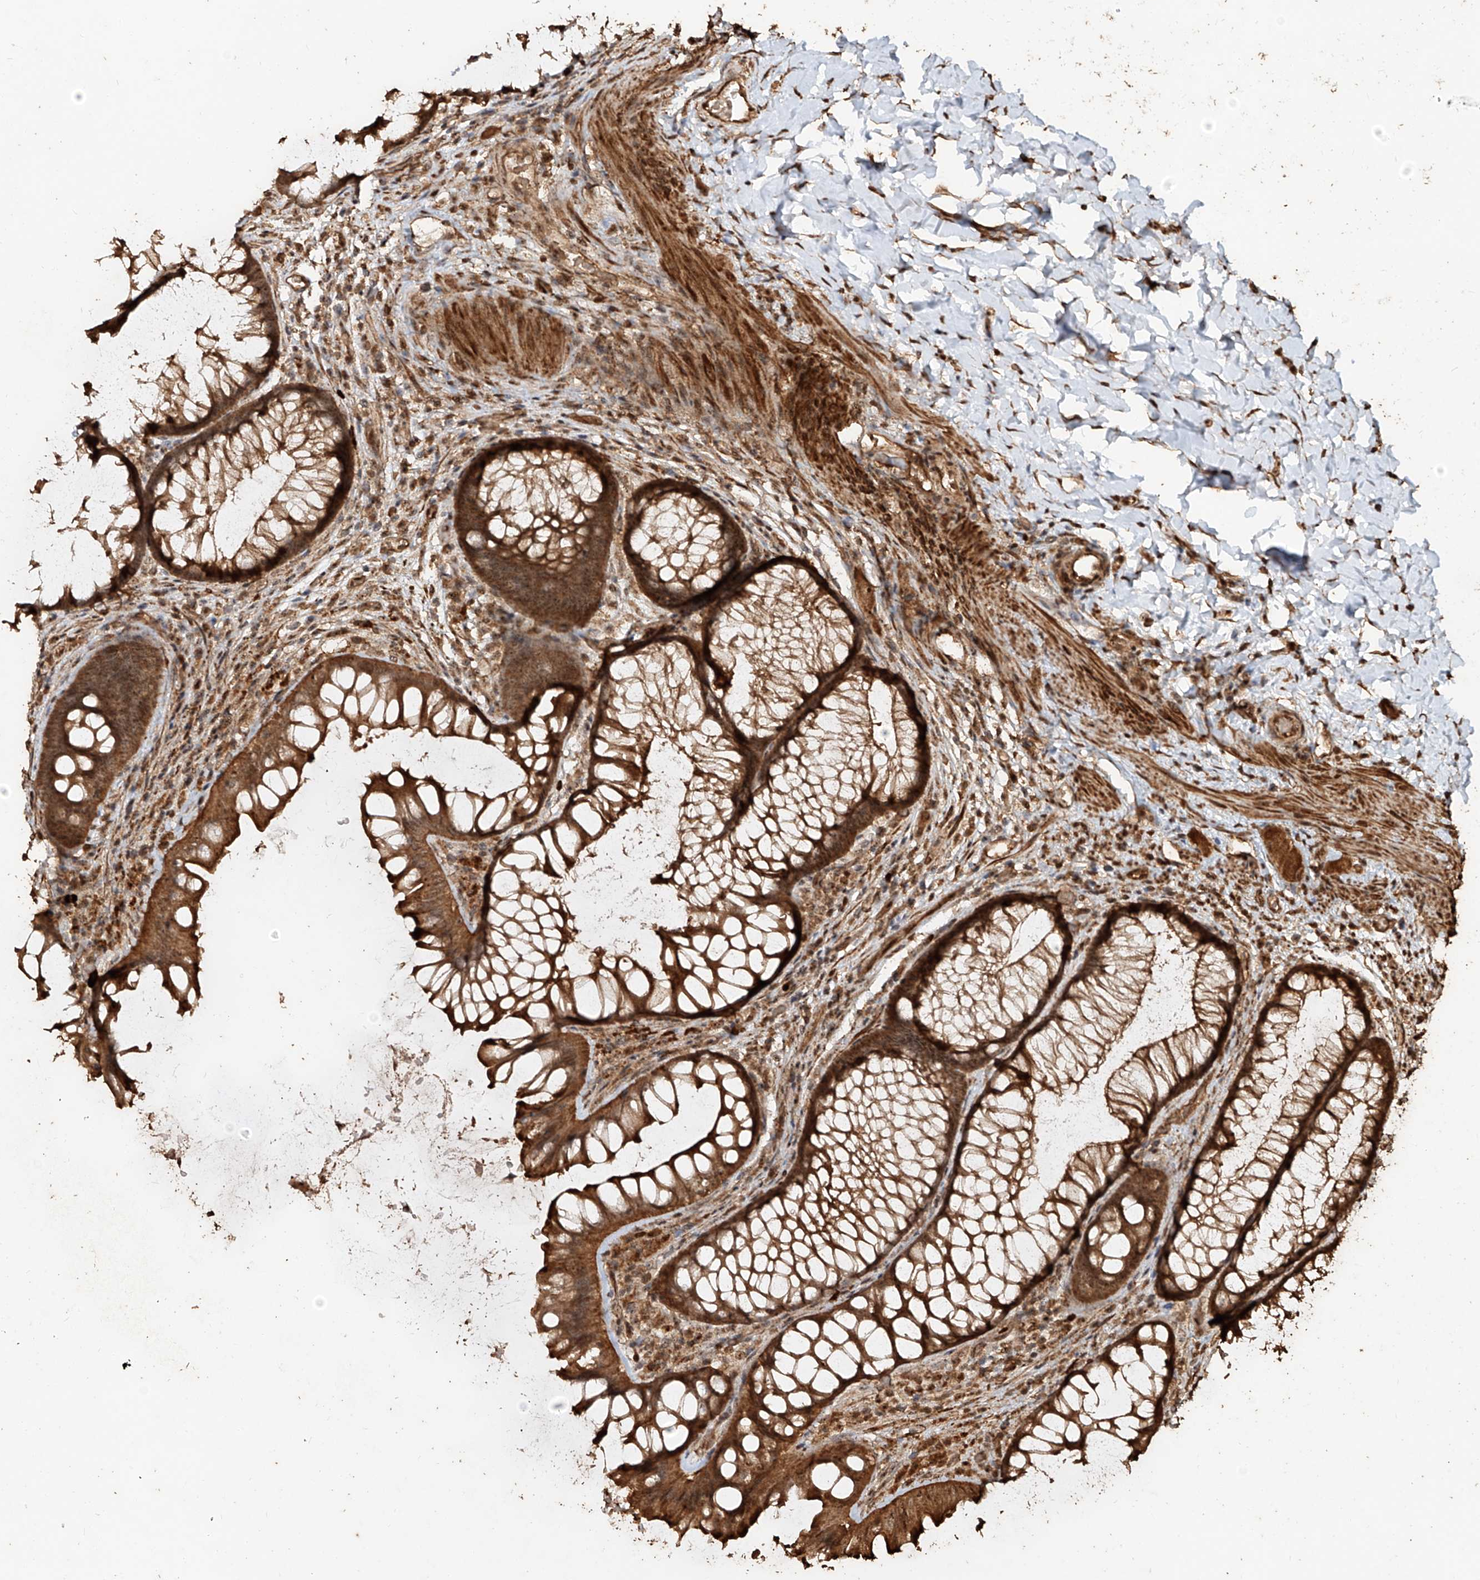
{"staining": {"intensity": "strong", "quantity": ">75%", "location": "cytoplasmic/membranous"}, "tissue": "colon", "cell_type": "Endothelial cells", "image_type": "normal", "snomed": [{"axis": "morphology", "description": "Normal tissue, NOS"}, {"axis": "topography", "description": "Colon"}], "caption": "Human colon stained for a protein (brown) reveals strong cytoplasmic/membranous positive expression in about >75% of endothelial cells.", "gene": "ZNF660", "patient": {"sex": "female", "age": 62}}